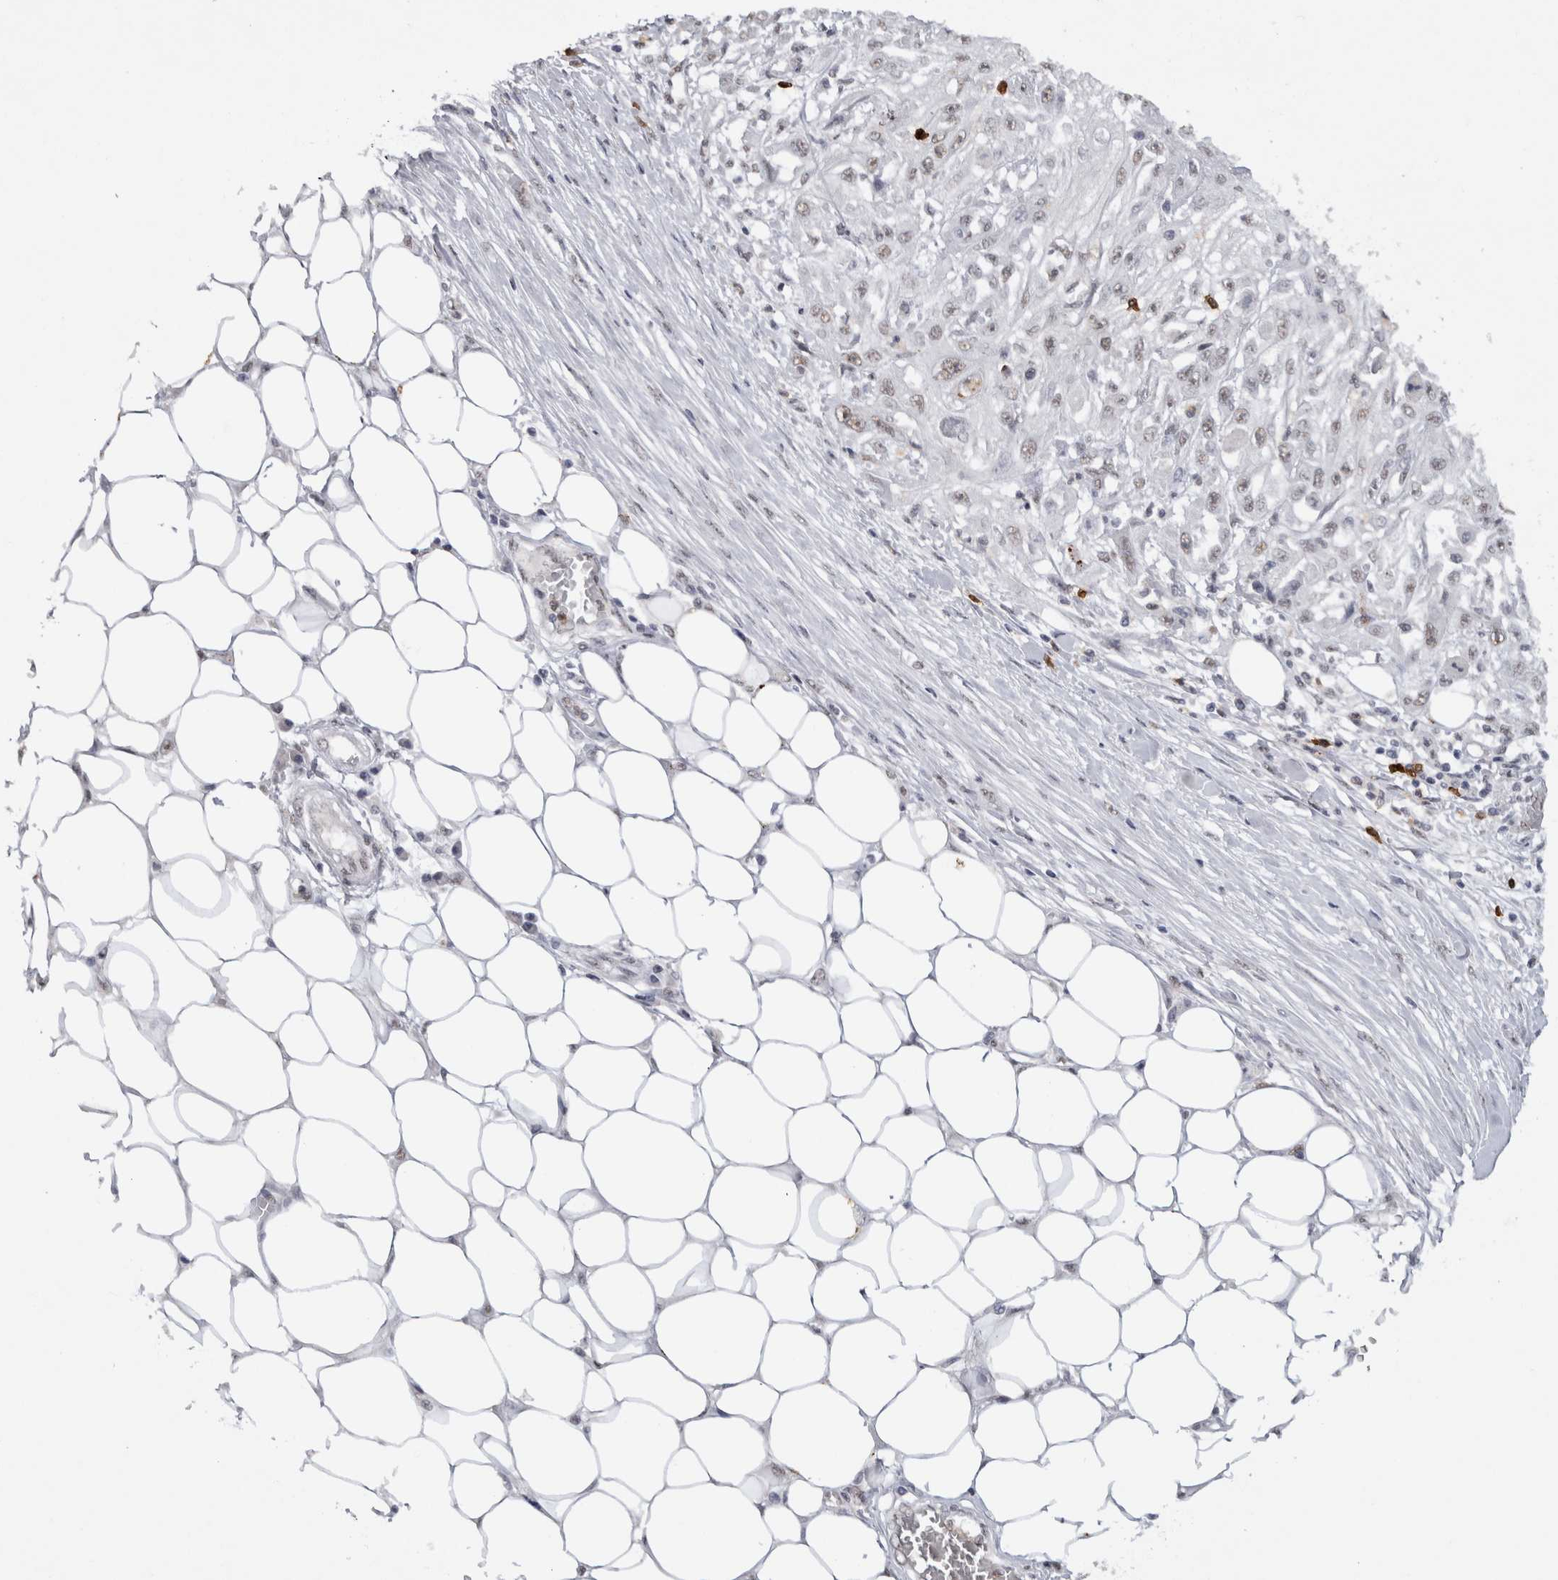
{"staining": {"intensity": "negative", "quantity": "none", "location": "none"}, "tissue": "skin cancer", "cell_type": "Tumor cells", "image_type": "cancer", "snomed": [{"axis": "morphology", "description": "Squamous cell carcinoma, NOS"}, {"axis": "morphology", "description": "Squamous cell carcinoma, metastatic, NOS"}, {"axis": "topography", "description": "Skin"}, {"axis": "topography", "description": "Lymph node"}], "caption": "Image shows no protein expression in tumor cells of skin cancer (metastatic squamous cell carcinoma) tissue.", "gene": "RPS6KA2", "patient": {"sex": "male", "age": 75}}